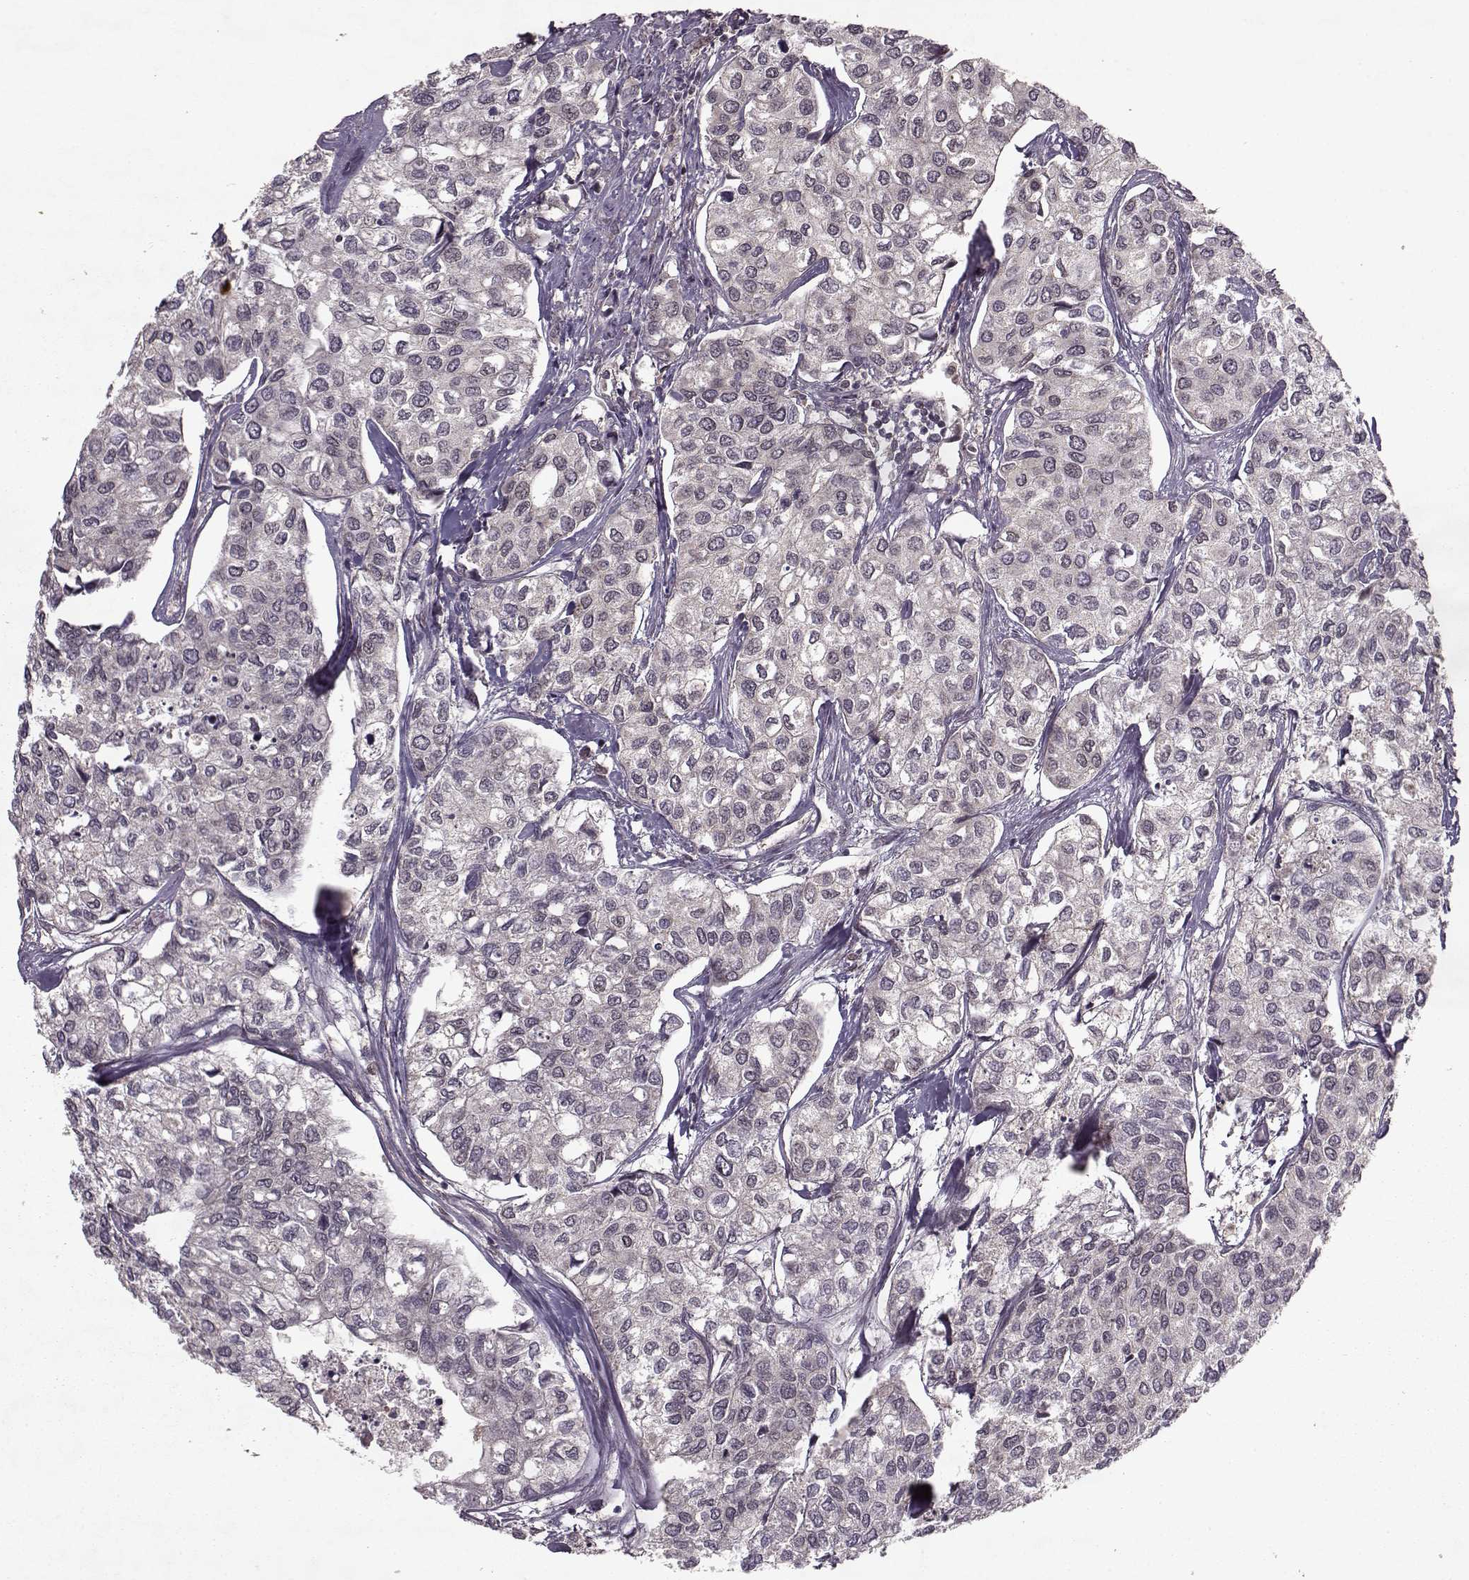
{"staining": {"intensity": "negative", "quantity": "none", "location": "none"}, "tissue": "urothelial cancer", "cell_type": "Tumor cells", "image_type": "cancer", "snomed": [{"axis": "morphology", "description": "Urothelial carcinoma, High grade"}, {"axis": "topography", "description": "Urinary bladder"}], "caption": "Immunohistochemical staining of urothelial carcinoma (high-grade) reveals no significant positivity in tumor cells.", "gene": "PSMA7", "patient": {"sex": "male", "age": 73}}